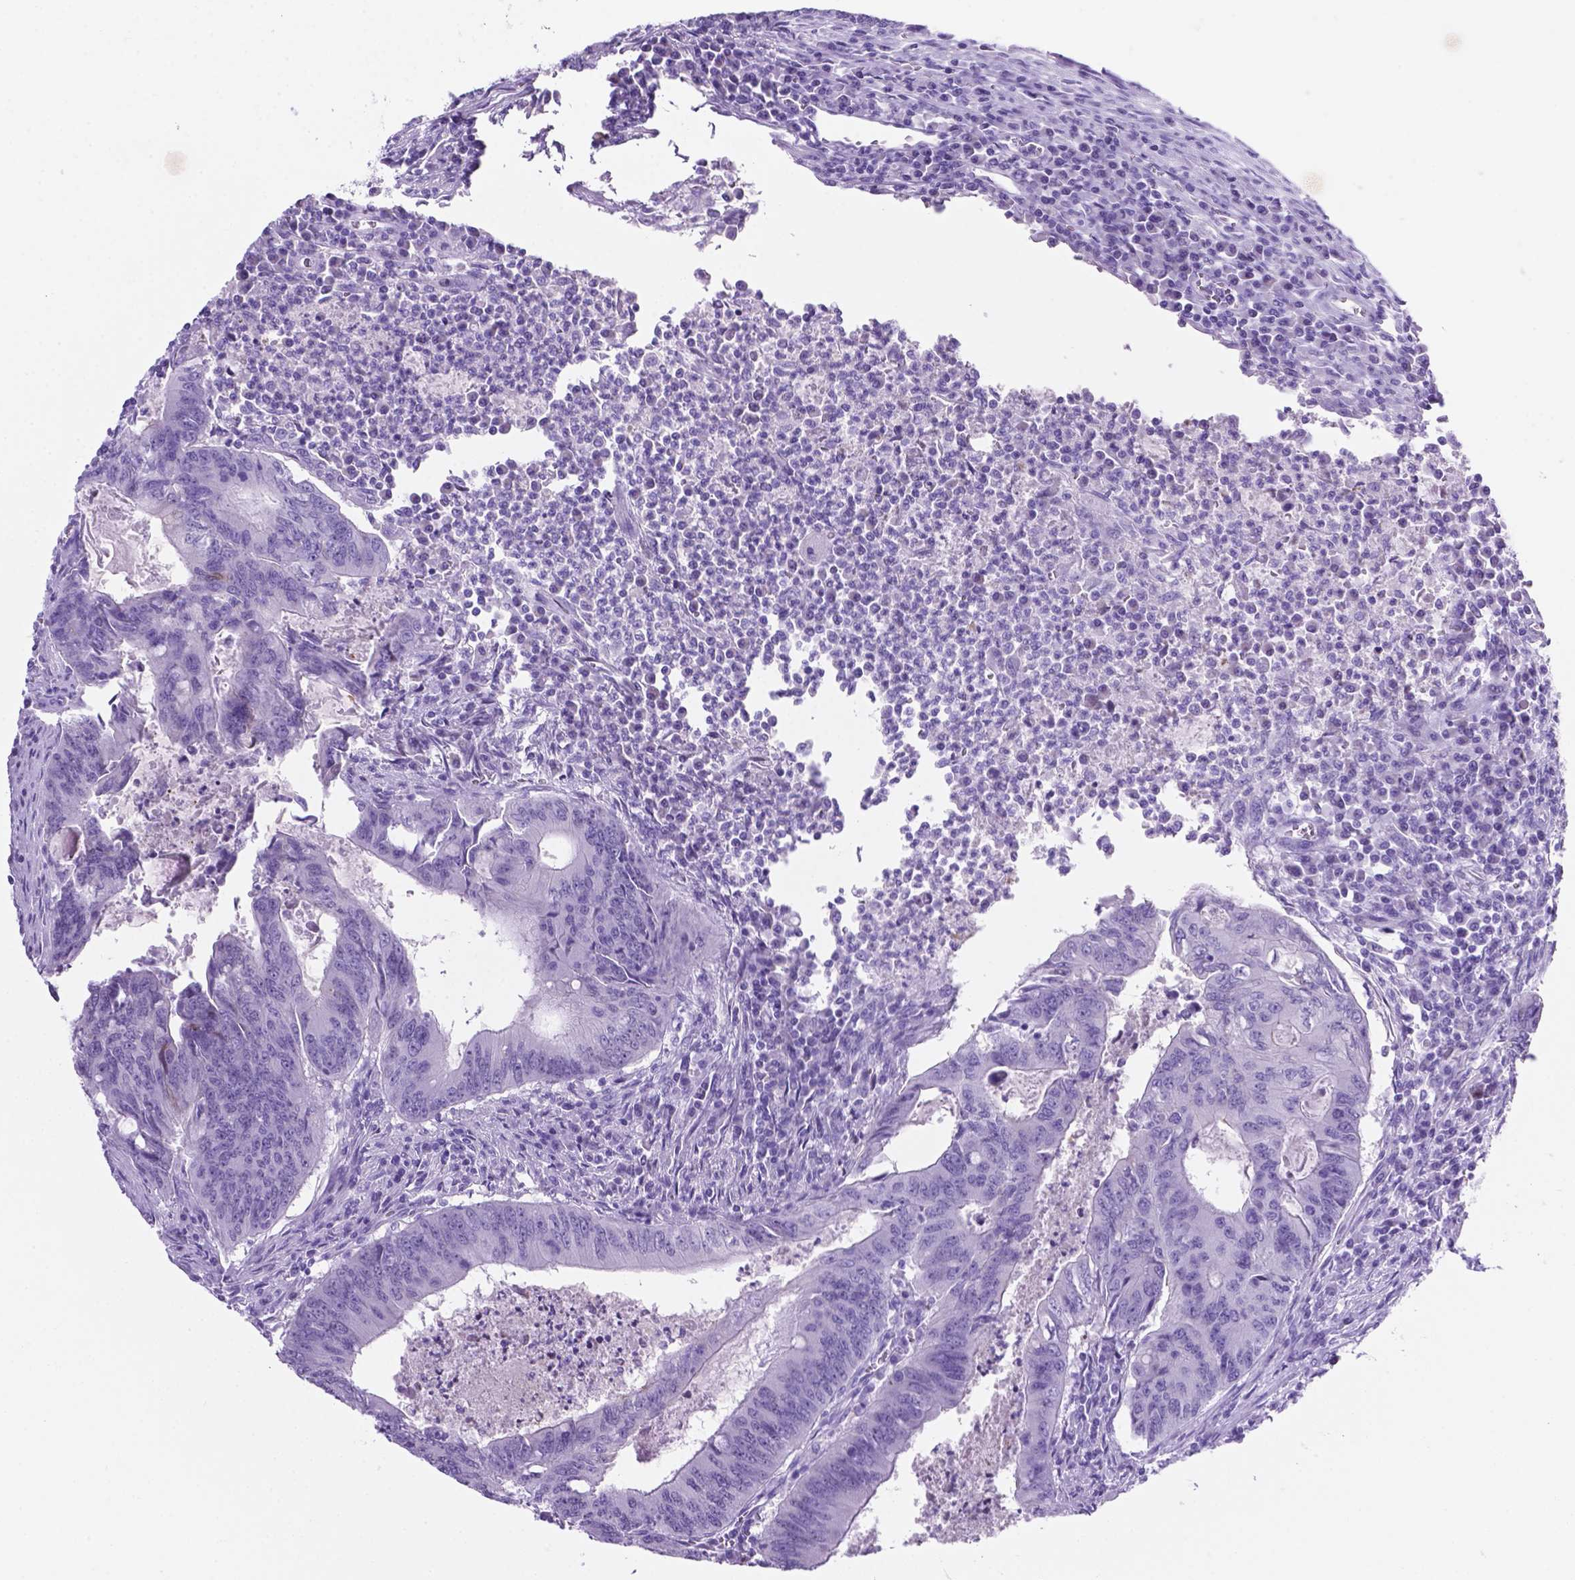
{"staining": {"intensity": "negative", "quantity": "none", "location": "none"}, "tissue": "colorectal cancer", "cell_type": "Tumor cells", "image_type": "cancer", "snomed": [{"axis": "morphology", "description": "Adenocarcinoma, NOS"}, {"axis": "topography", "description": "Colon"}], "caption": "Immunohistochemical staining of colorectal adenocarcinoma shows no significant positivity in tumor cells. Nuclei are stained in blue.", "gene": "C17orf107", "patient": {"sex": "male", "age": 67}}